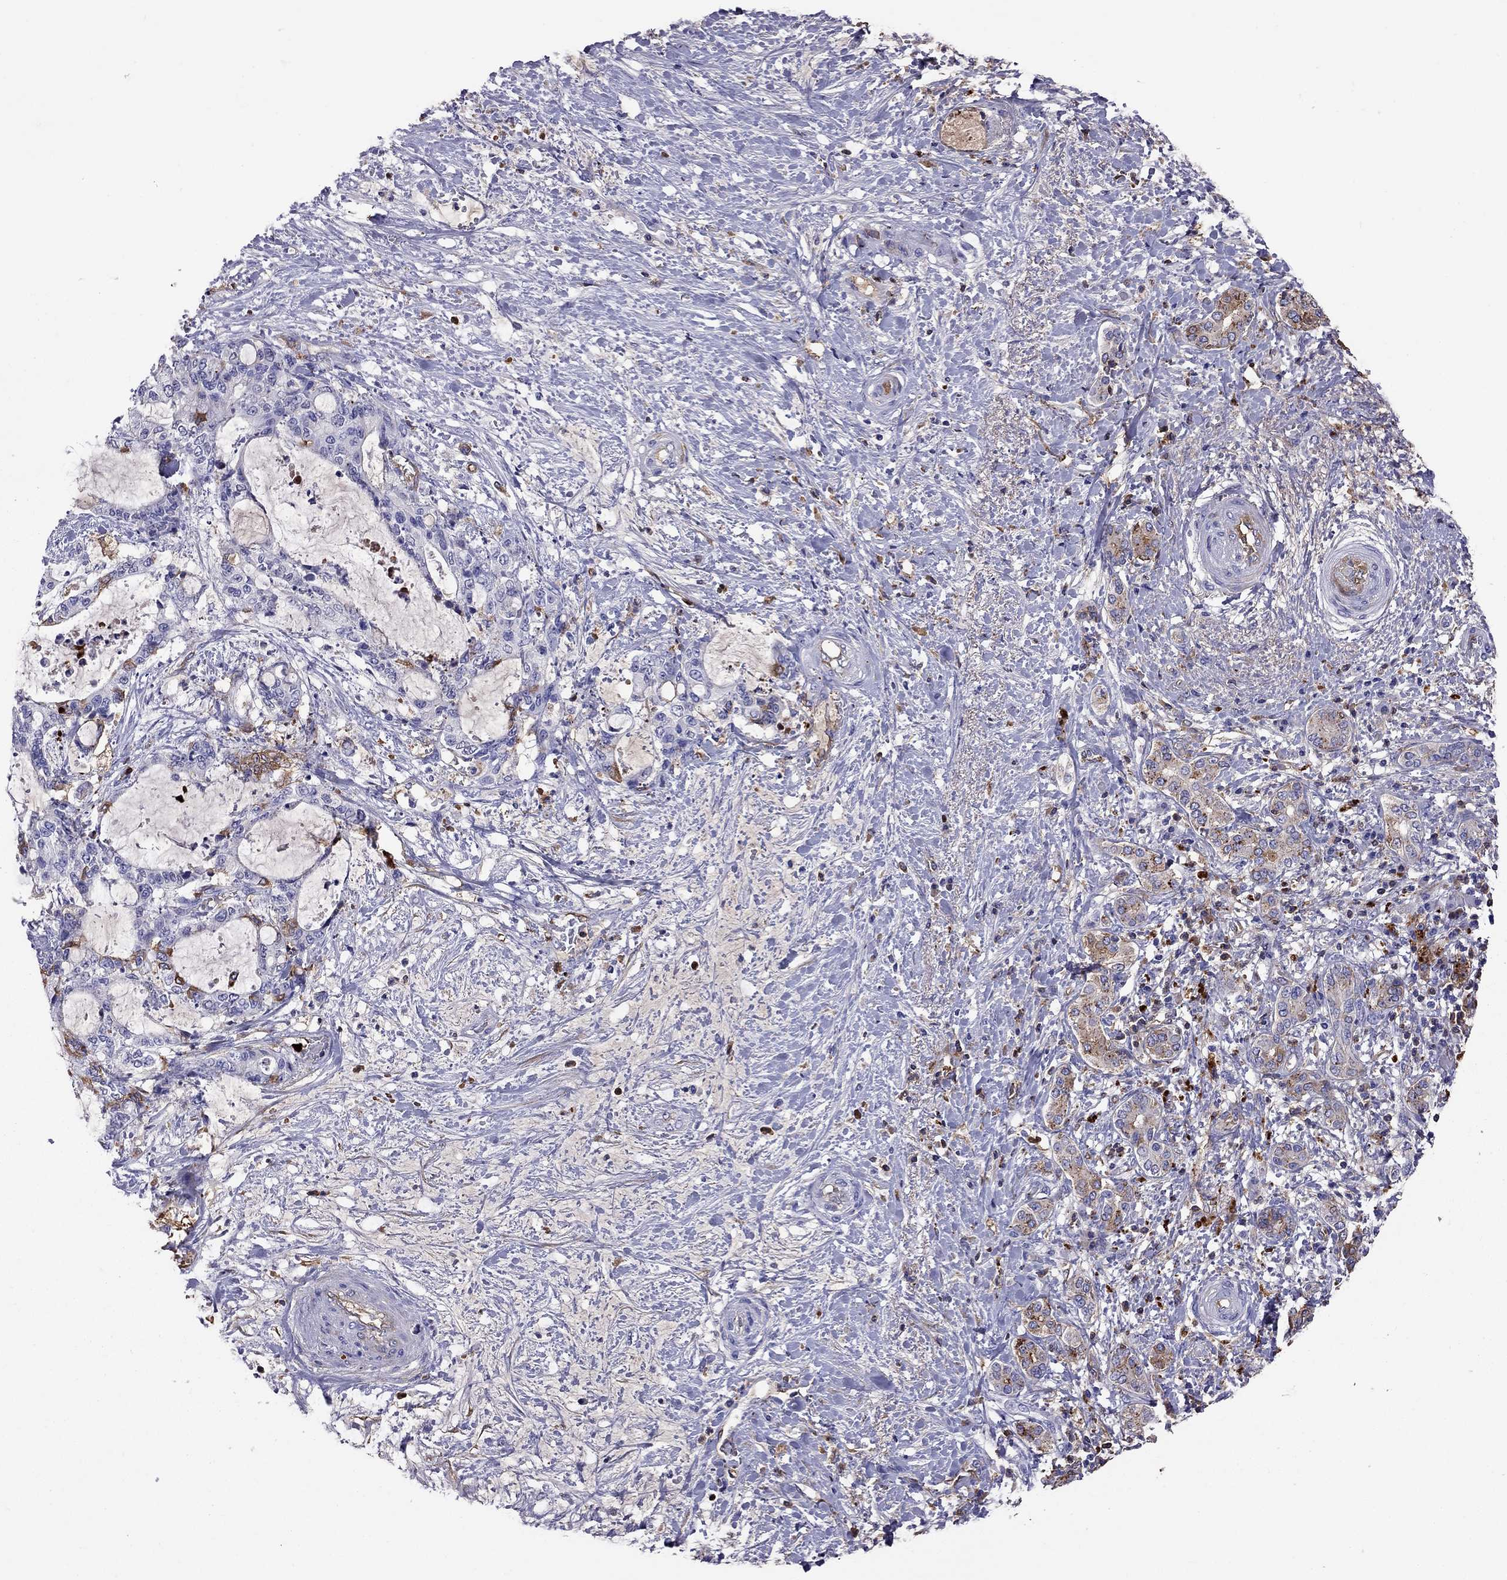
{"staining": {"intensity": "moderate", "quantity": "25%-75%", "location": "cytoplasmic/membranous"}, "tissue": "liver cancer", "cell_type": "Tumor cells", "image_type": "cancer", "snomed": [{"axis": "morphology", "description": "Normal tissue, NOS"}, {"axis": "morphology", "description": "Cholangiocarcinoma"}, {"axis": "topography", "description": "Liver"}, {"axis": "topography", "description": "Peripheral nerve tissue"}], "caption": "IHC of human liver cancer (cholangiocarcinoma) reveals medium levels of moderate cytoplasmic/membranous positivity in about 25%-75% of tumor cells. Using DAB (brown) and hematoxylin (blue) stains, captured at high magnification using brightfield microscopy.", "gene": "SERPINA3", "patient": {"sex": "female", "age": 73}}